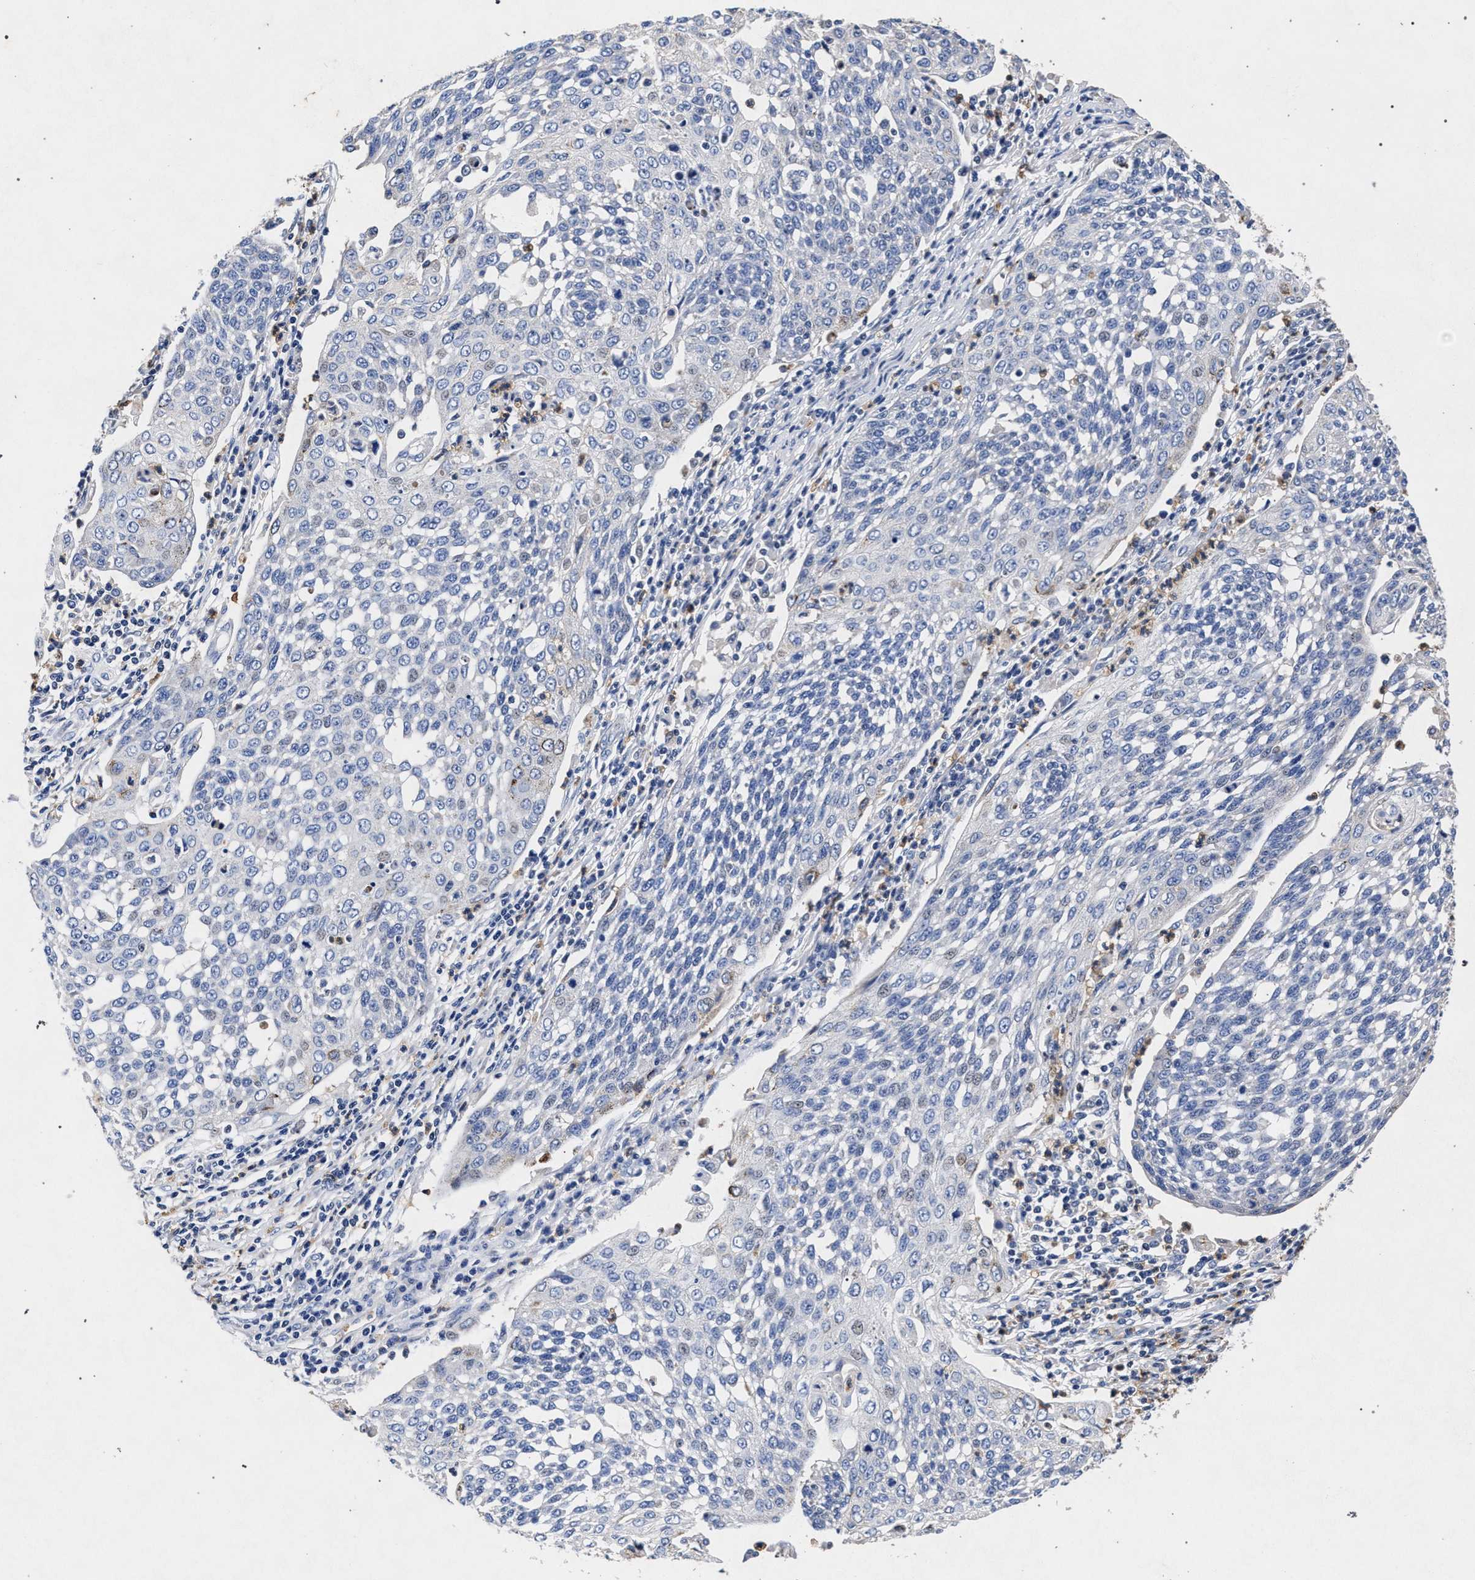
{"staining": {"intensity": "negative", "quantity": "none", "location": "none"}, "tissue": "cervical cancer", "cell_type": "Tumor cells", "image_type": "cancer", "snomed": [{"axis": "morphology", "description": "Squamous cell carcinoma, NOS"}, {"axis": "topography", "description": "Cervix"}], "caption": "This histopathology image is of cervical squamous cell carcinoma stained with IHC to label a protein in brown with the nuclei are counter-stained blue. There is no positivity in tumor cells.", "gene": "HSD17B14", "patient": {"sex": "female", "age": 34}}